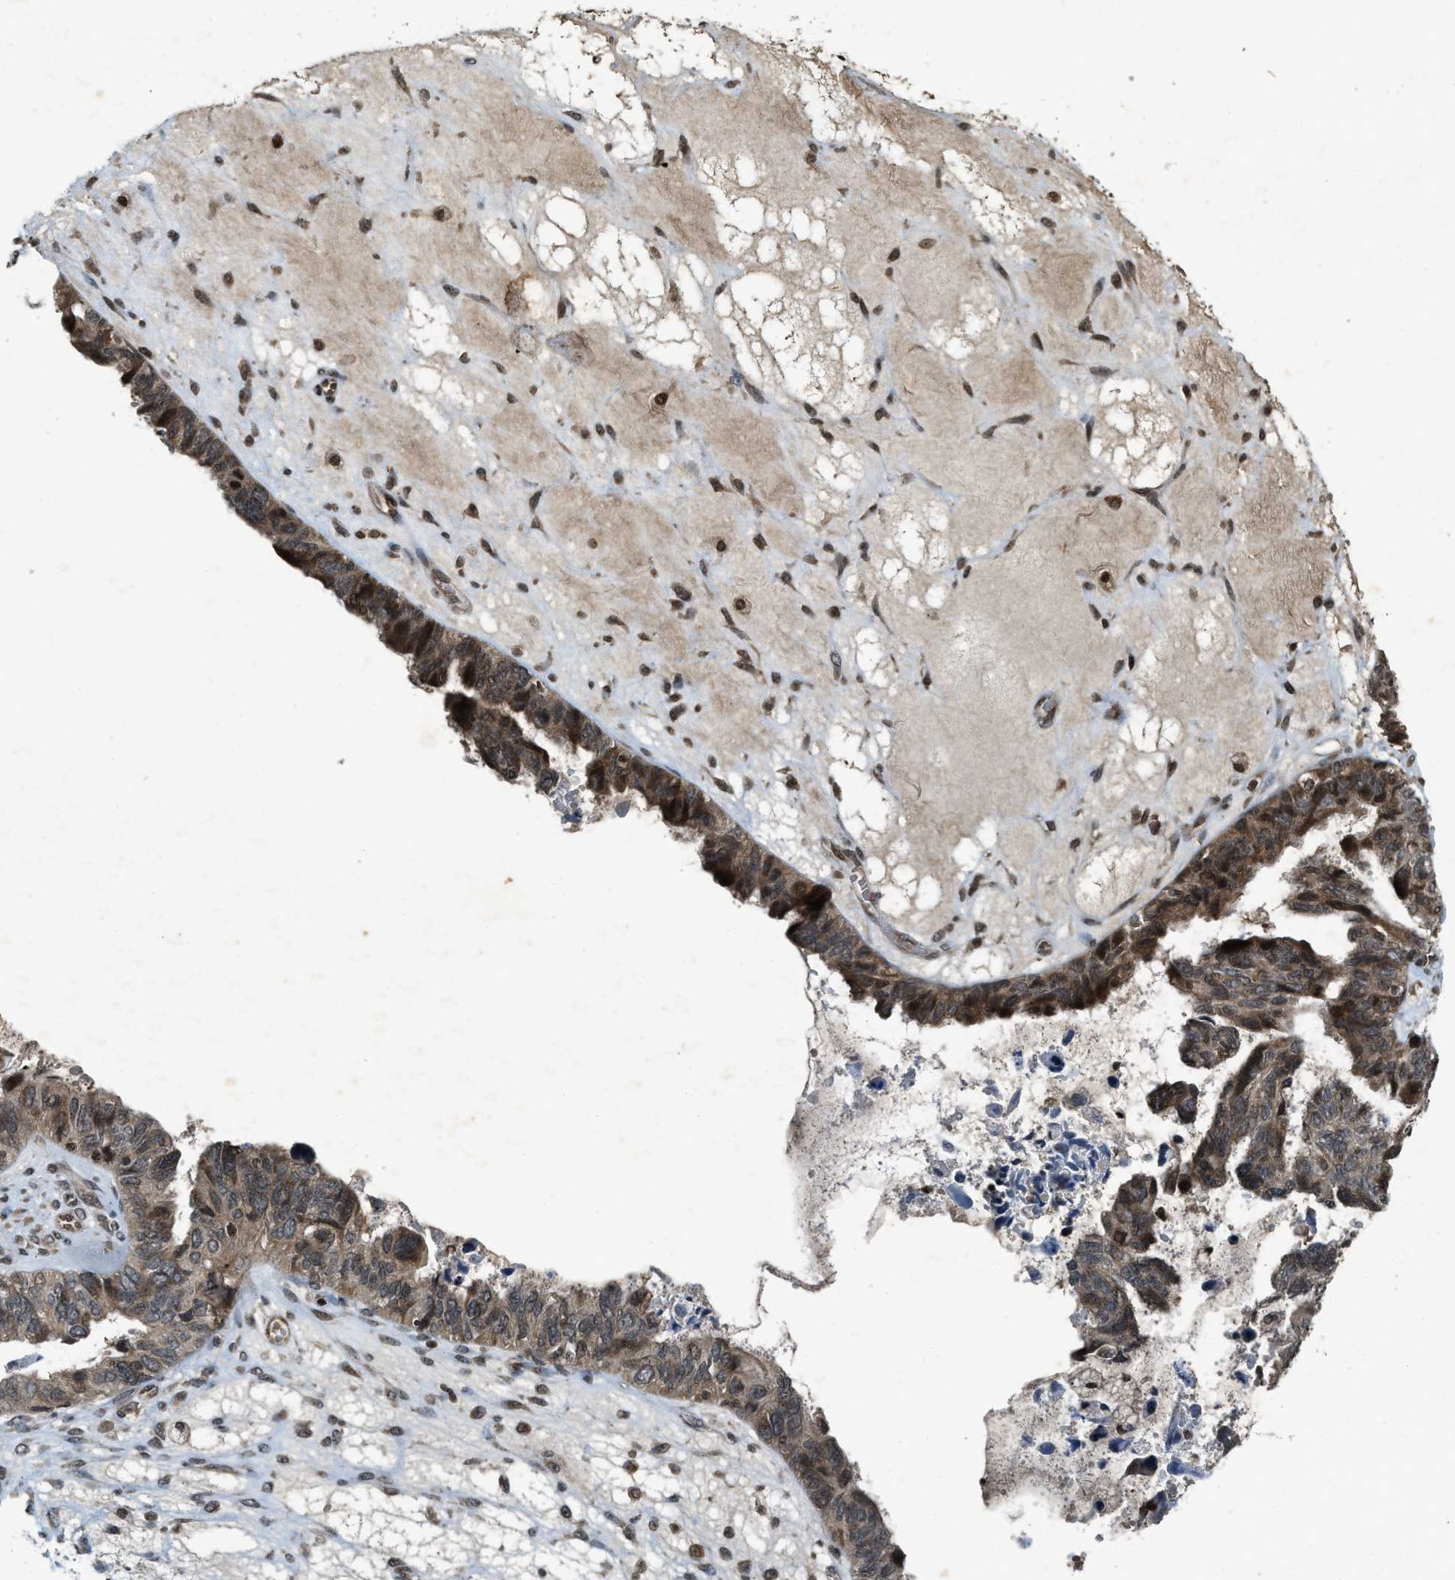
{"staining": {"intensity": "strong", "quantity": ">75%", "location": "cytoplasmic/membranous,nuclear"}, "tissue": "ovarian cancer", "cell_type": "Tumor cells", "image_type": "cancer", "snomed": [{"axis": "morphology", "description": "Cystadenocarcinoma, serous, NOS"}, {"axis": "topography", "description": "Ovary"}], "caption": "A brown stain highlights strong cytoplasmic/membranous and nuclear expression of a protein in ovarian cancer (serous cystadenocarcinoma) tumor cells. Ihc stains the protein in brown and the nuclei are stained blue.", "gene": "SIAH1", "patient": {"sex": "female", "age": 79}}